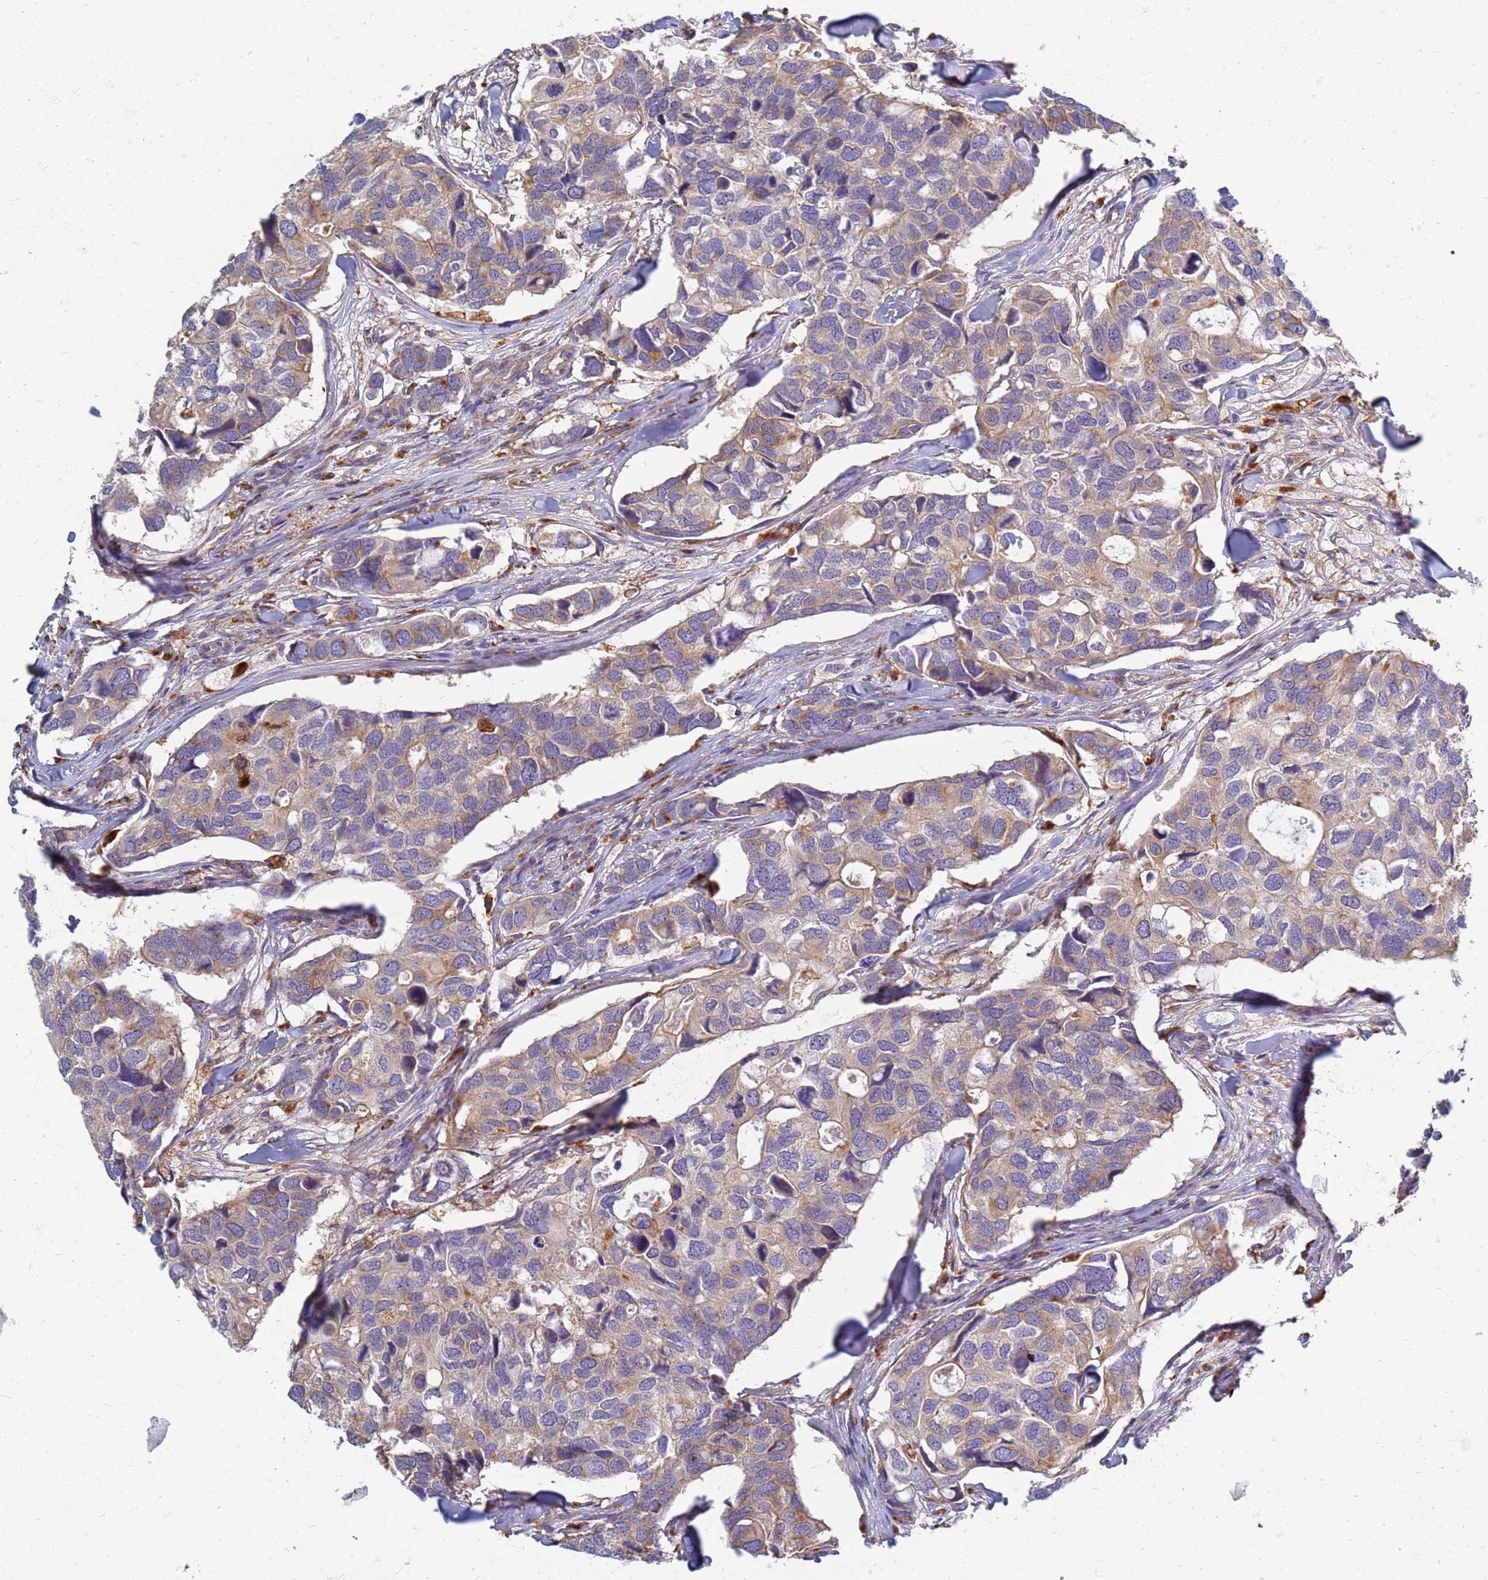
{"staining": {"intensity": "weak", "quantity": ">75%", "location": "cytoplasmic/membranous"}, "tissue": "breast cancer", "cell_type": "Tumor cells", "image_type": "cancer", "snomed": [{"axis": "morphology", "description": "Duct carcinoma"}, {"axis": "topography", "description": "Breast"}], "caption": "IHC histopathology image of breast cancer stained for a protein (brown), which demonstrates low levels of weak cytoplasmic/membranous positivity in approximately >75% of tumor cells.", "gene": "ATP6V1E1", "patient": {"sex": "female", "age": 83}}